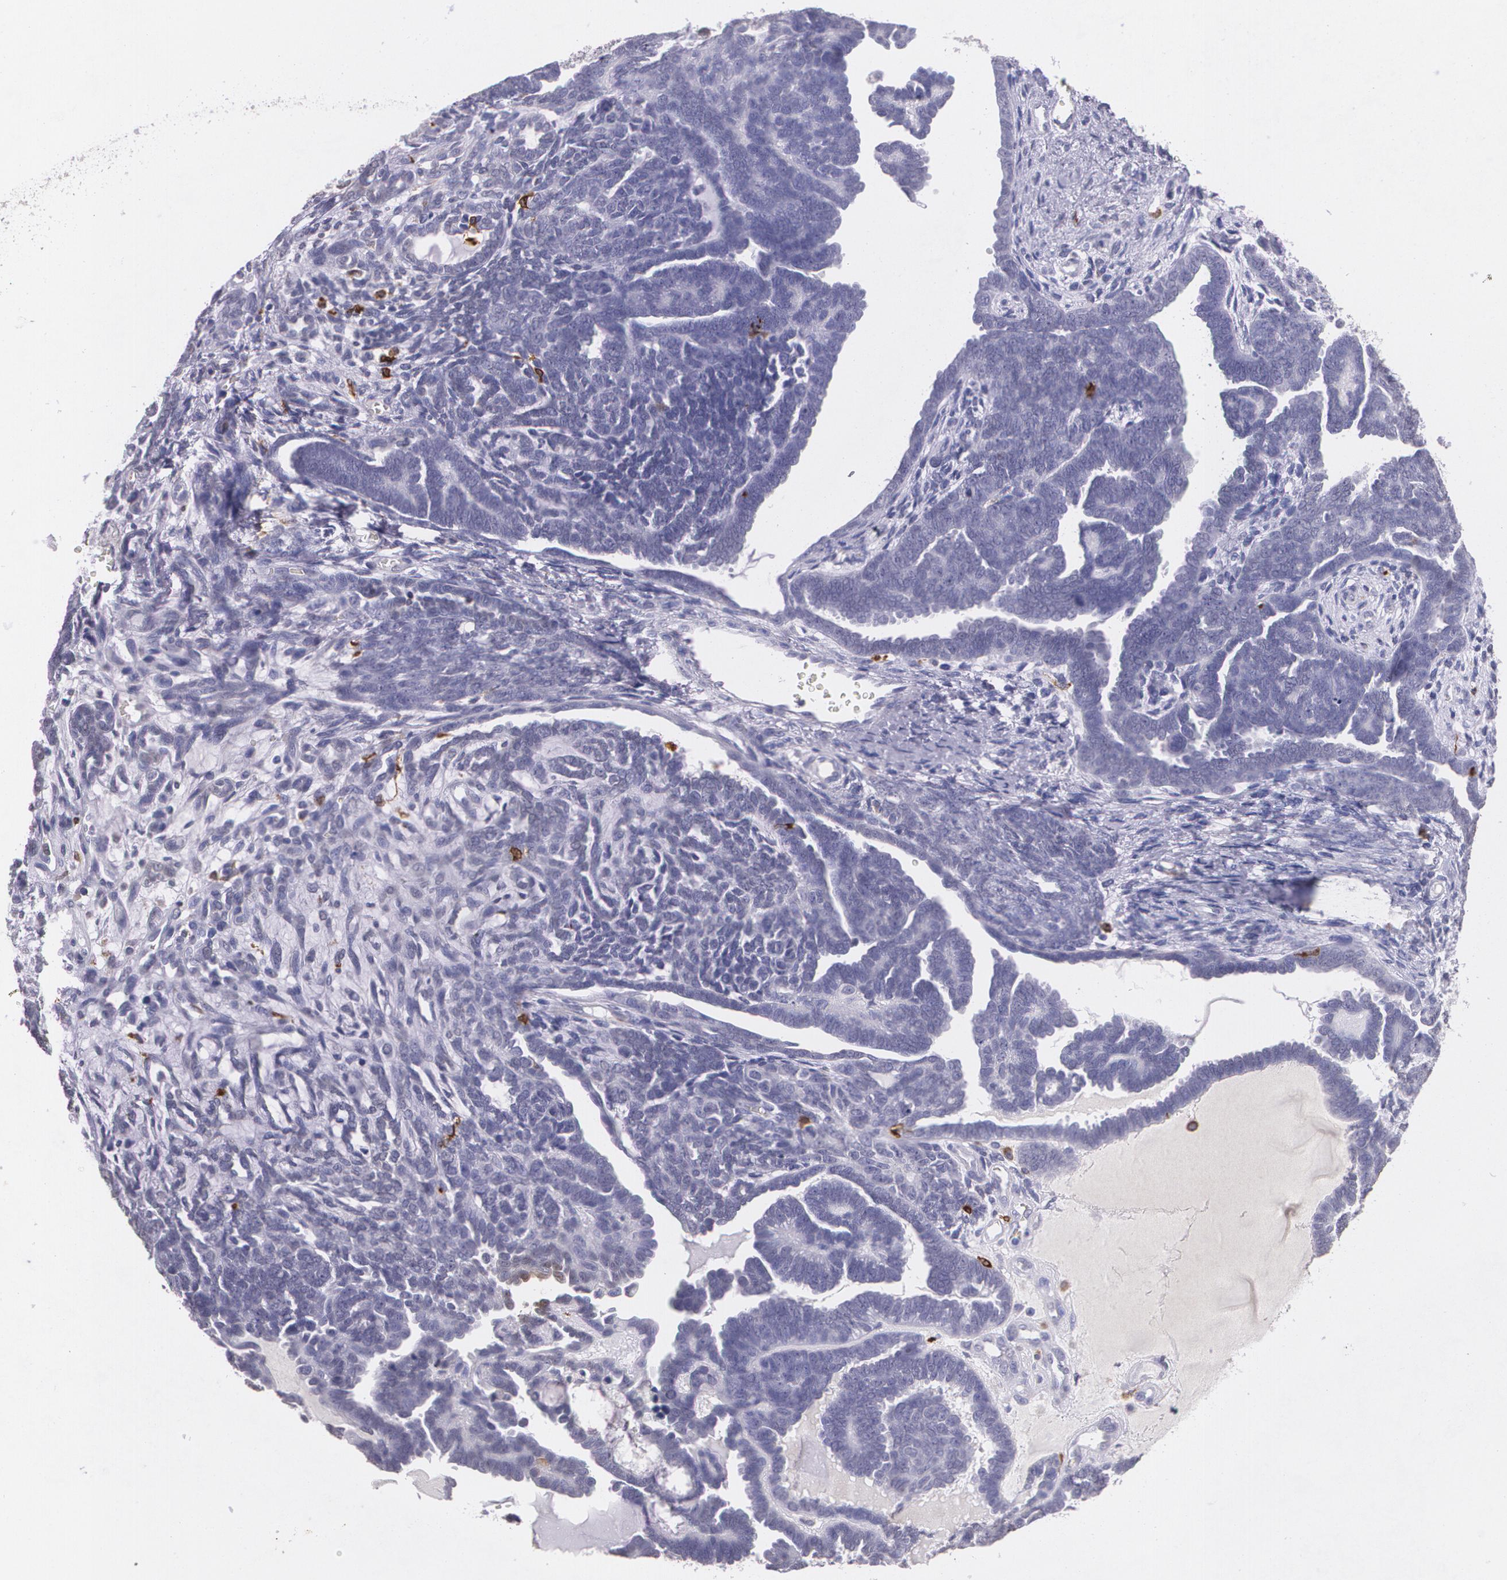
{"staining": {"intensity": "negative", "quantity": "none", "location": "none"}, "tissue": "endometrial cancer", "cell_type": "Tumor cells", "image_type": "cancer", "snomed": [{"axis": "morphology", "description": "Neoplasm, malignant, NOS"}, {"axis": "topography", "description": "Endometrium"}], "caption": "Tumor cells show no significant protein staining in endometrial cancer (neoplasm (malignant)). (DAB immunohistochemistry visualized using brightfield microscopy, high magnification).", "gene": "RTN1", "patient": {"sex": "female", "age": 74}}